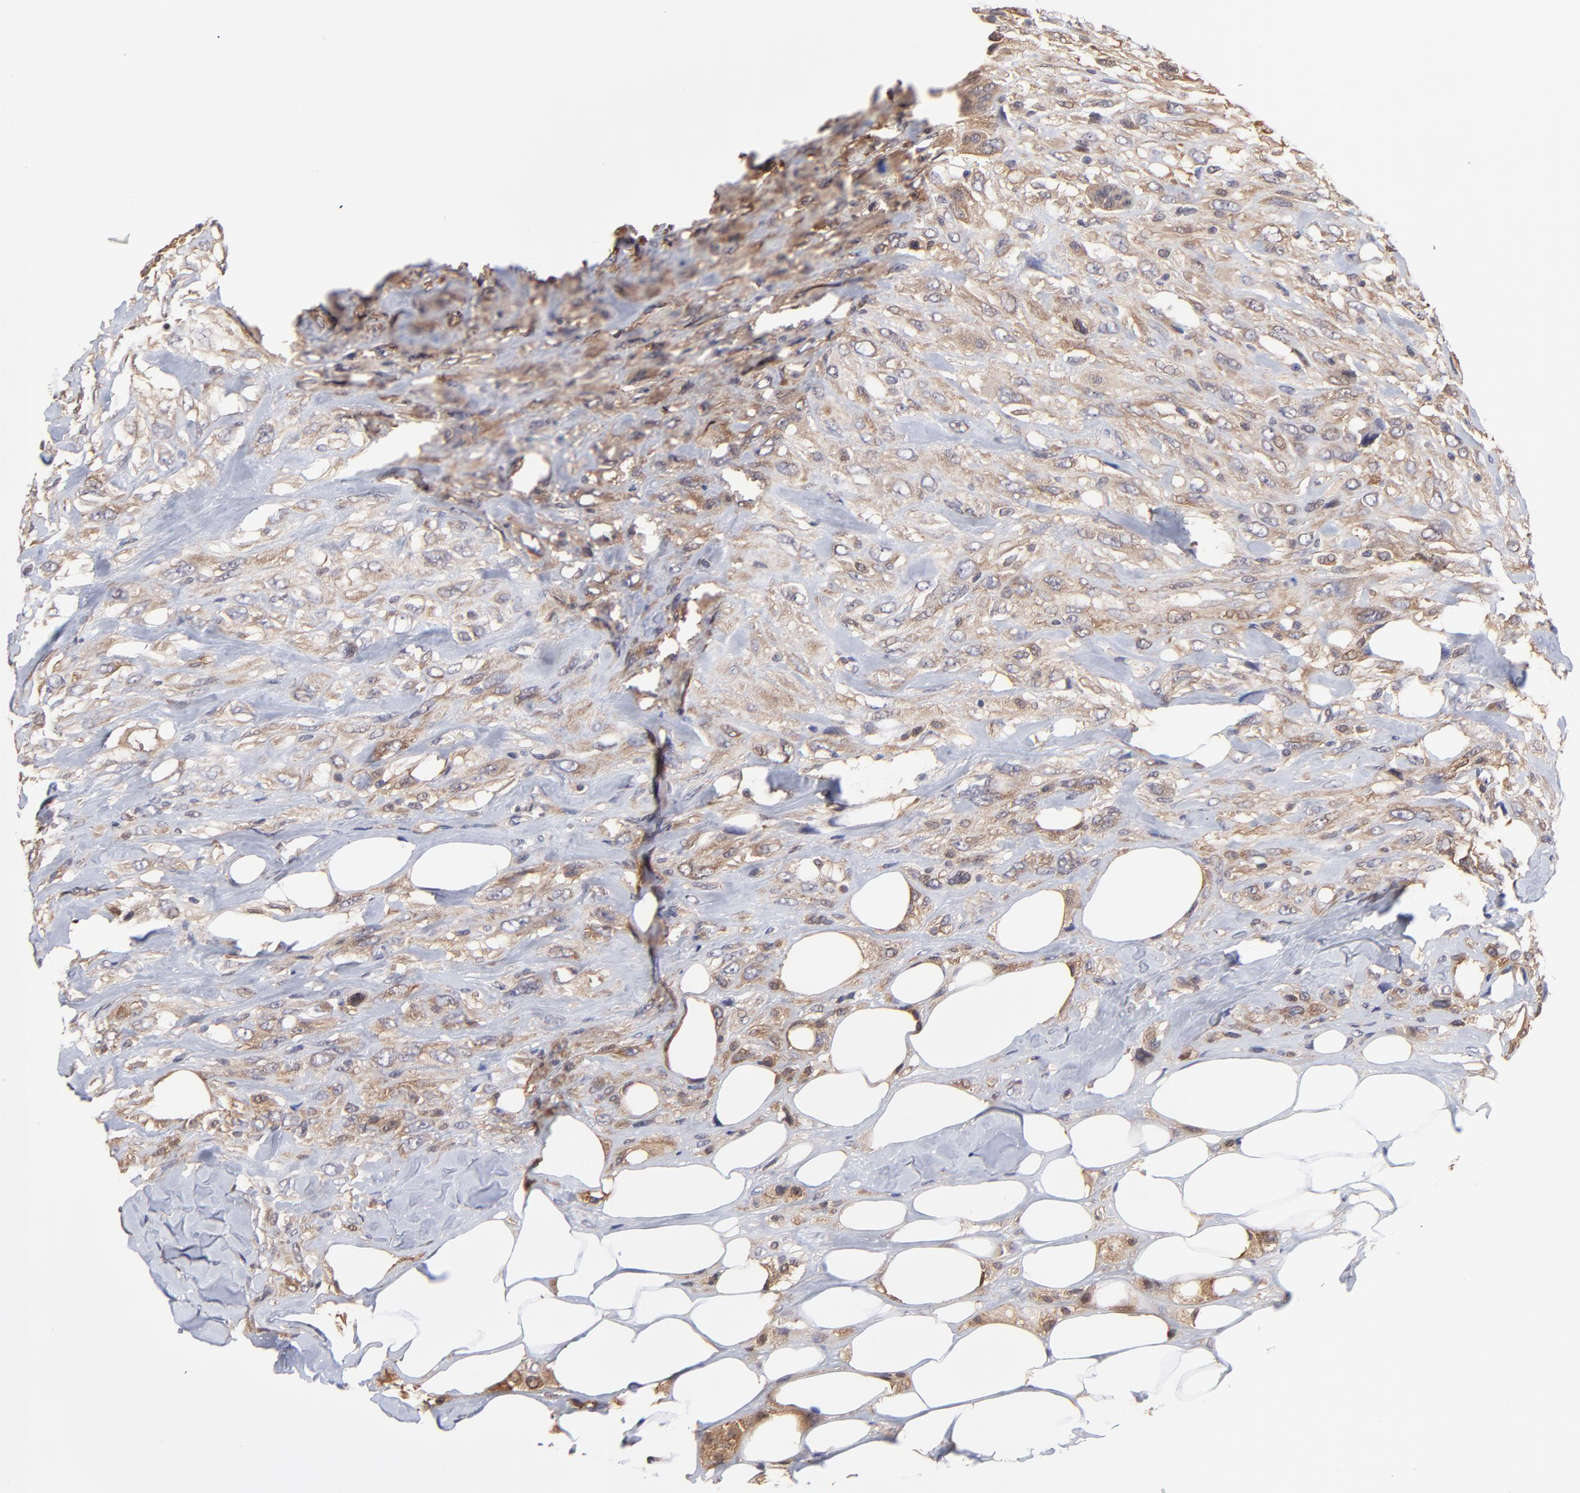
{"staining": {"intensity": "weak", "quantity": ">75%", "location": "cytoplasmic/membranous"}, "tissue": "breast cancer", "cell_type": "Tumor cells", "image_type": "cancer", "snomed": [{"axis": "morphology", "description": "Neoplasm, malignant, NOS"}, {"axis": "topography", "description": "Breast"}], "caption": "Breast cancer stained with a protein marker reveals weak staining in tumor cells.", "gene": "GART", "patient": {"sex": "female", "age": 50}}